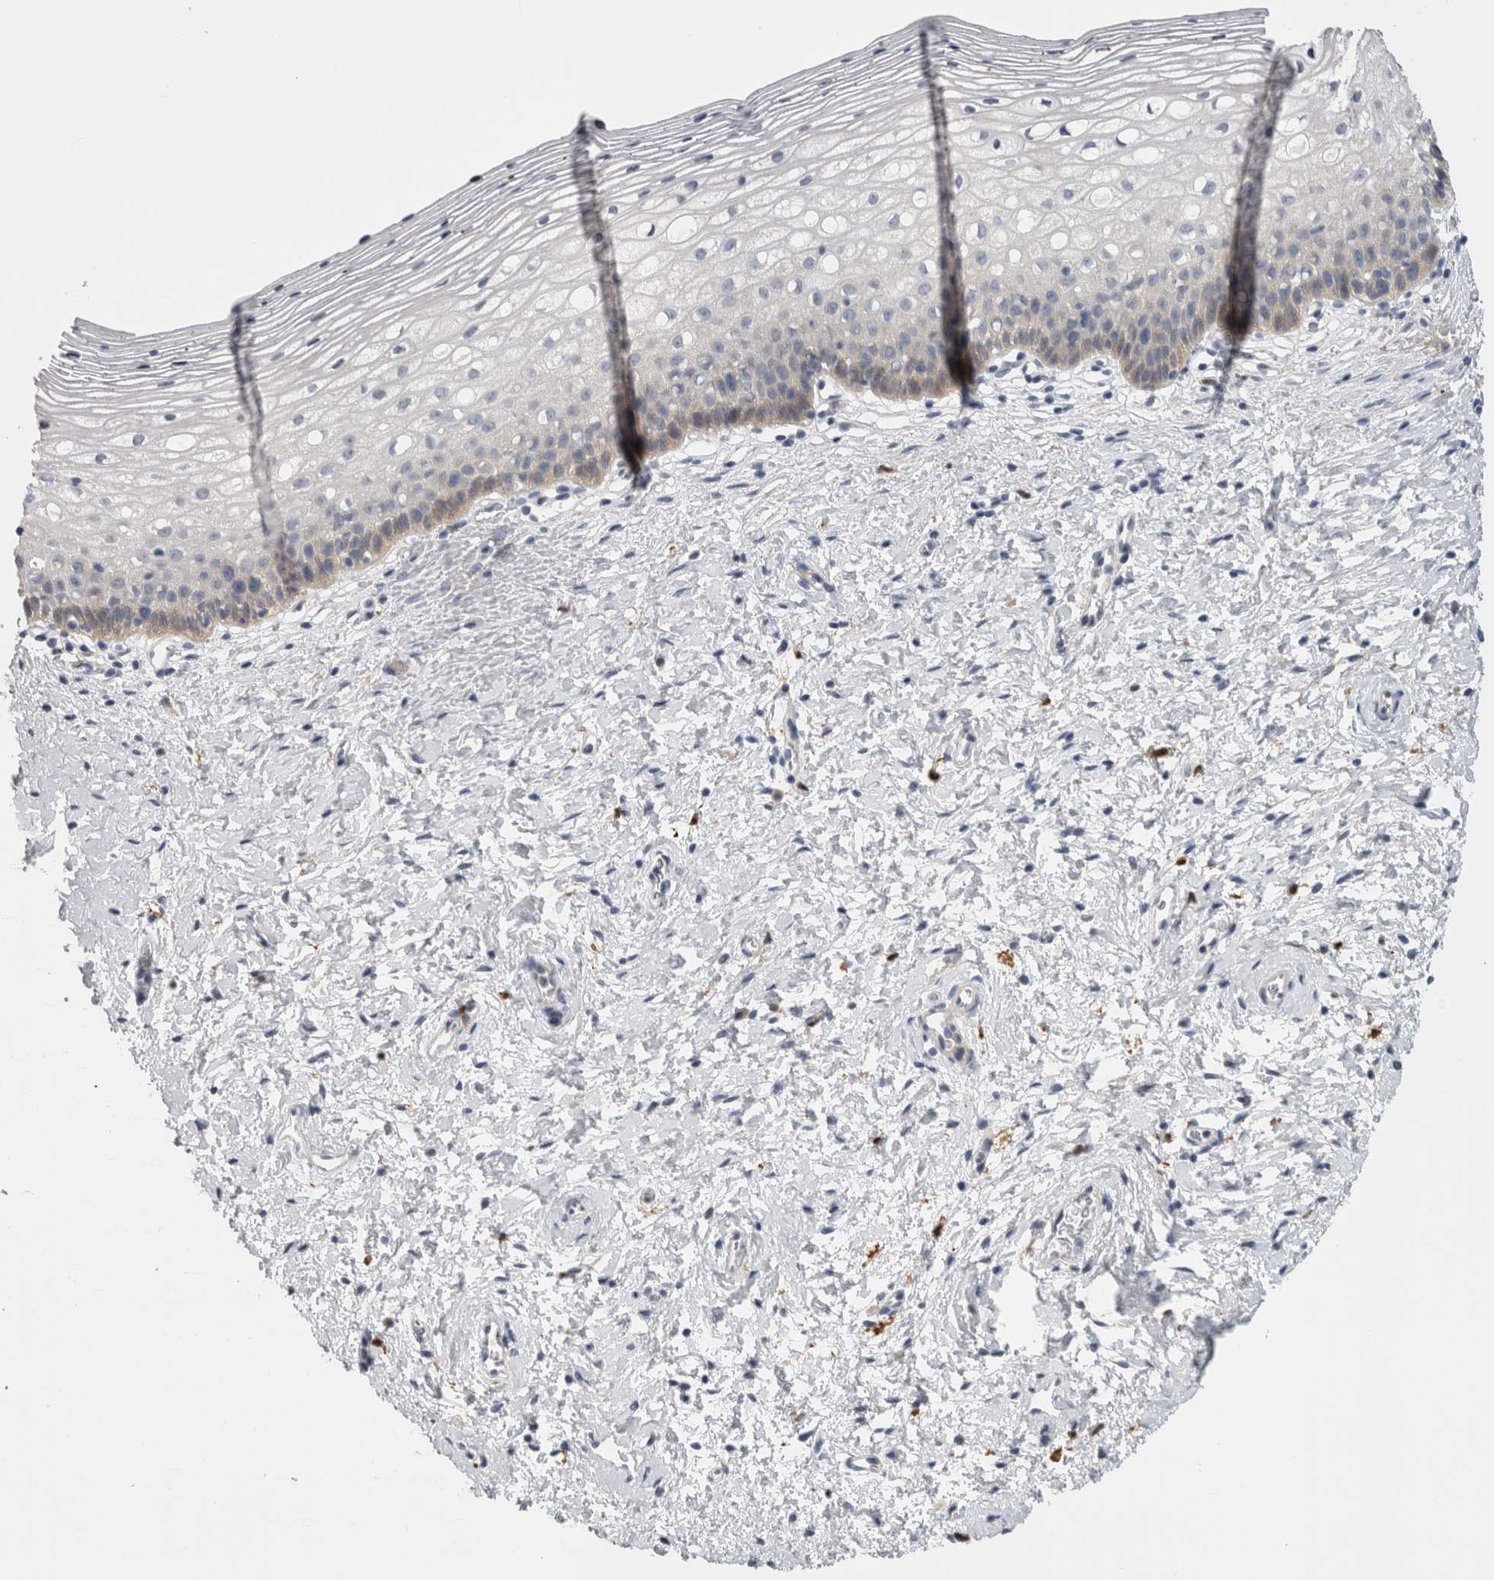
{"staining": {"intensity": "weak", "quantity": "<25%", "location": "cytoplasmic/membranous"}, "tissue": "cervix", "cell_type": "Squamous epithelial cells", "image_type": "normal", "snomed": [{"axis": "morphology", "description": "Normal tissue, NOS"}, {"axis": "topography", "description": "Cervix"}], "caption": "High power microscopy histopathology image of an immunohistochemistry (IHC) micrograph of unremarkable cervix, revealing no significant positivity in squamous epithelial cells.", "gene": "SLC20A2", "patient": {"sex": "female", "age": 72}}